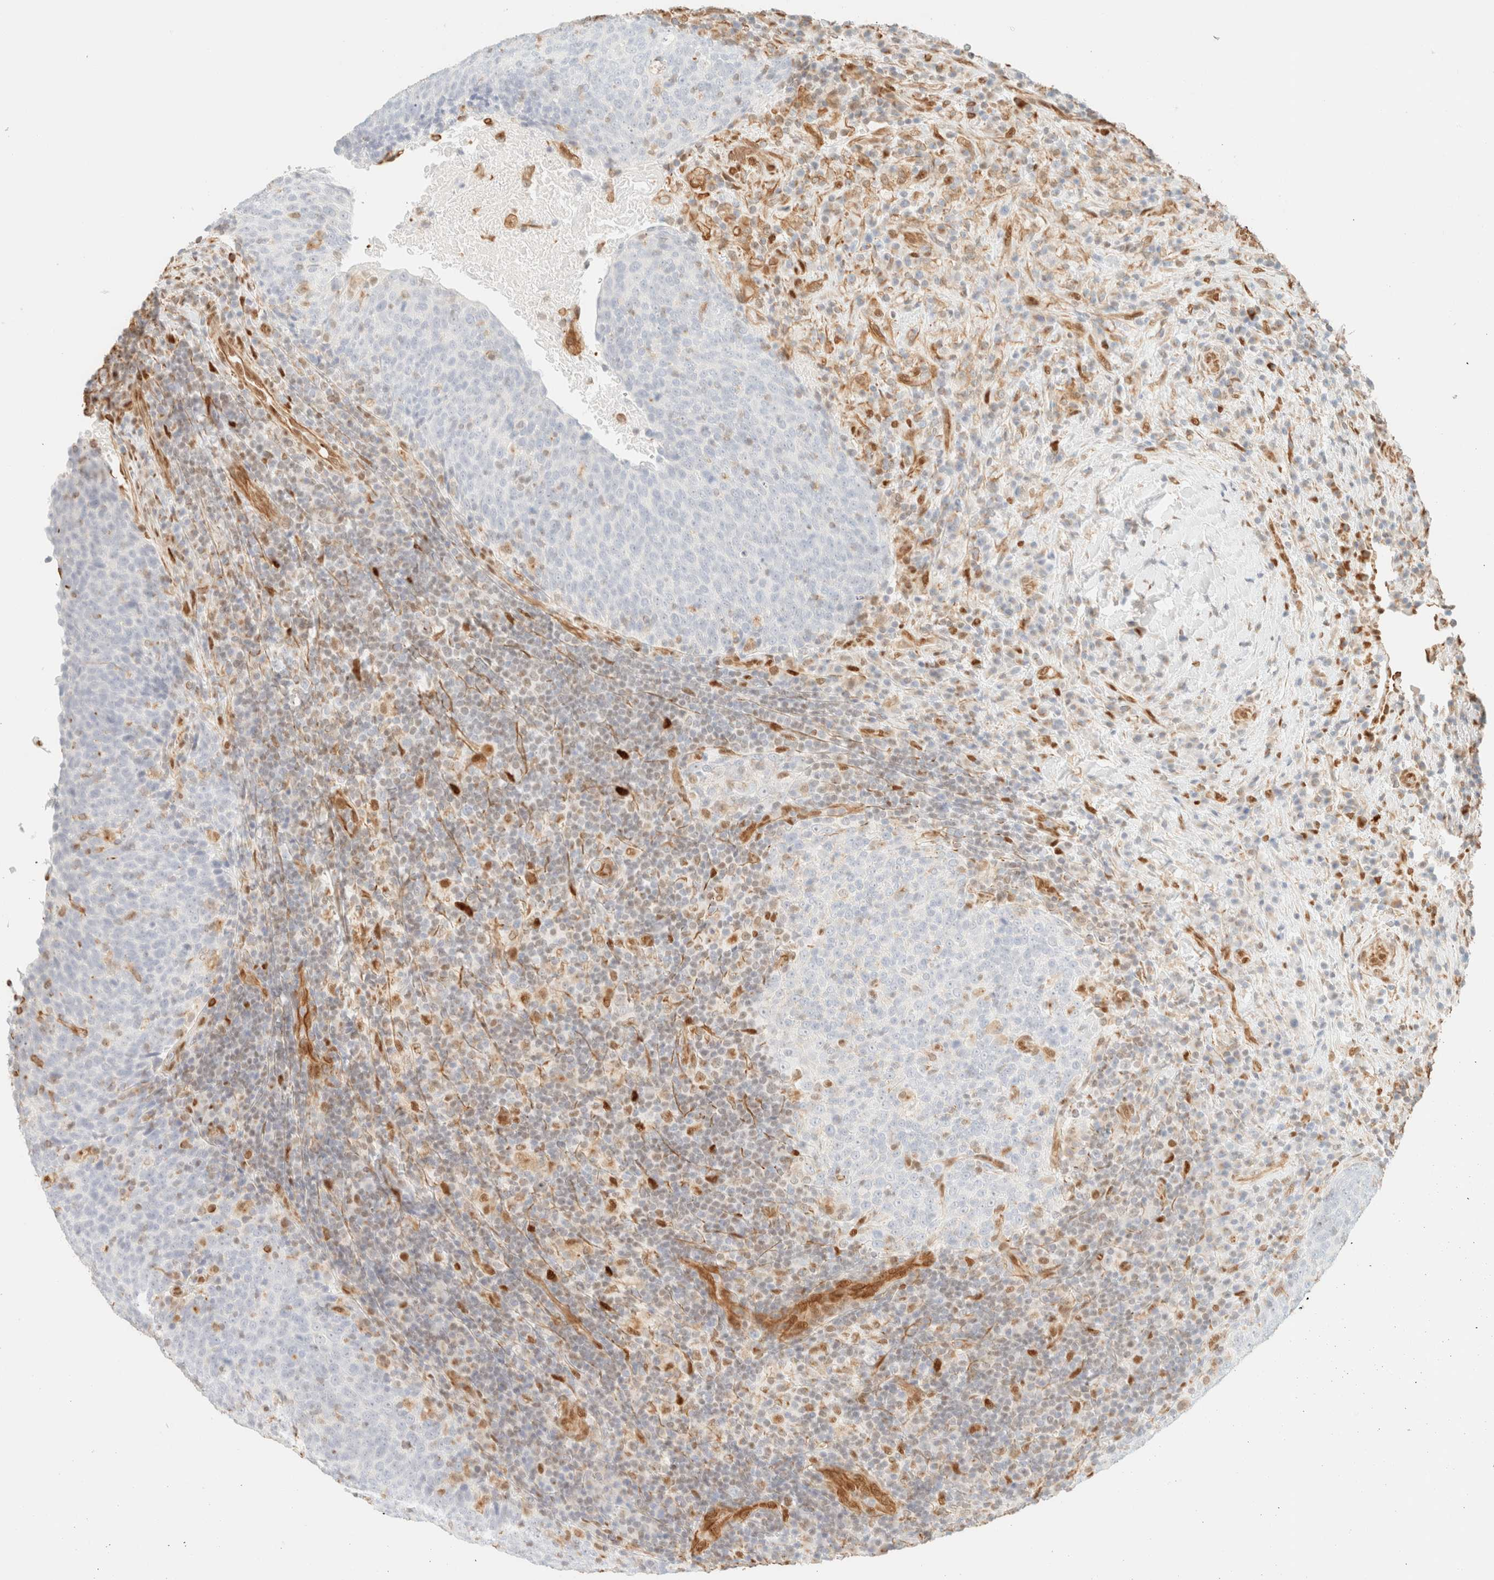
{"staining": {"intensity": "negative", "quantity": "none", "location": "none"}, "tissue": "head and neck cancer", "cell_type": "Tumor cells", "image_type": "cancer", "snomed": [{"axis": "morphology", "description": "Squamous cell carcinoma, NOS"}, {"axis": "morphology", "description": "Squamous cell carcinoma, metastatic, NOS"}, {"axis": "topography", "description": "Lymph node"}, {"axis": "topography", "description": "Head-Neck"}], "caption": "Histopathology image shows no protein expression in tumor cells of metastatic squamous cell carcinoma (head and neck) tissue.", "gene": "ZSCAN18", "patient": {"sex": "male", "age": 62}}